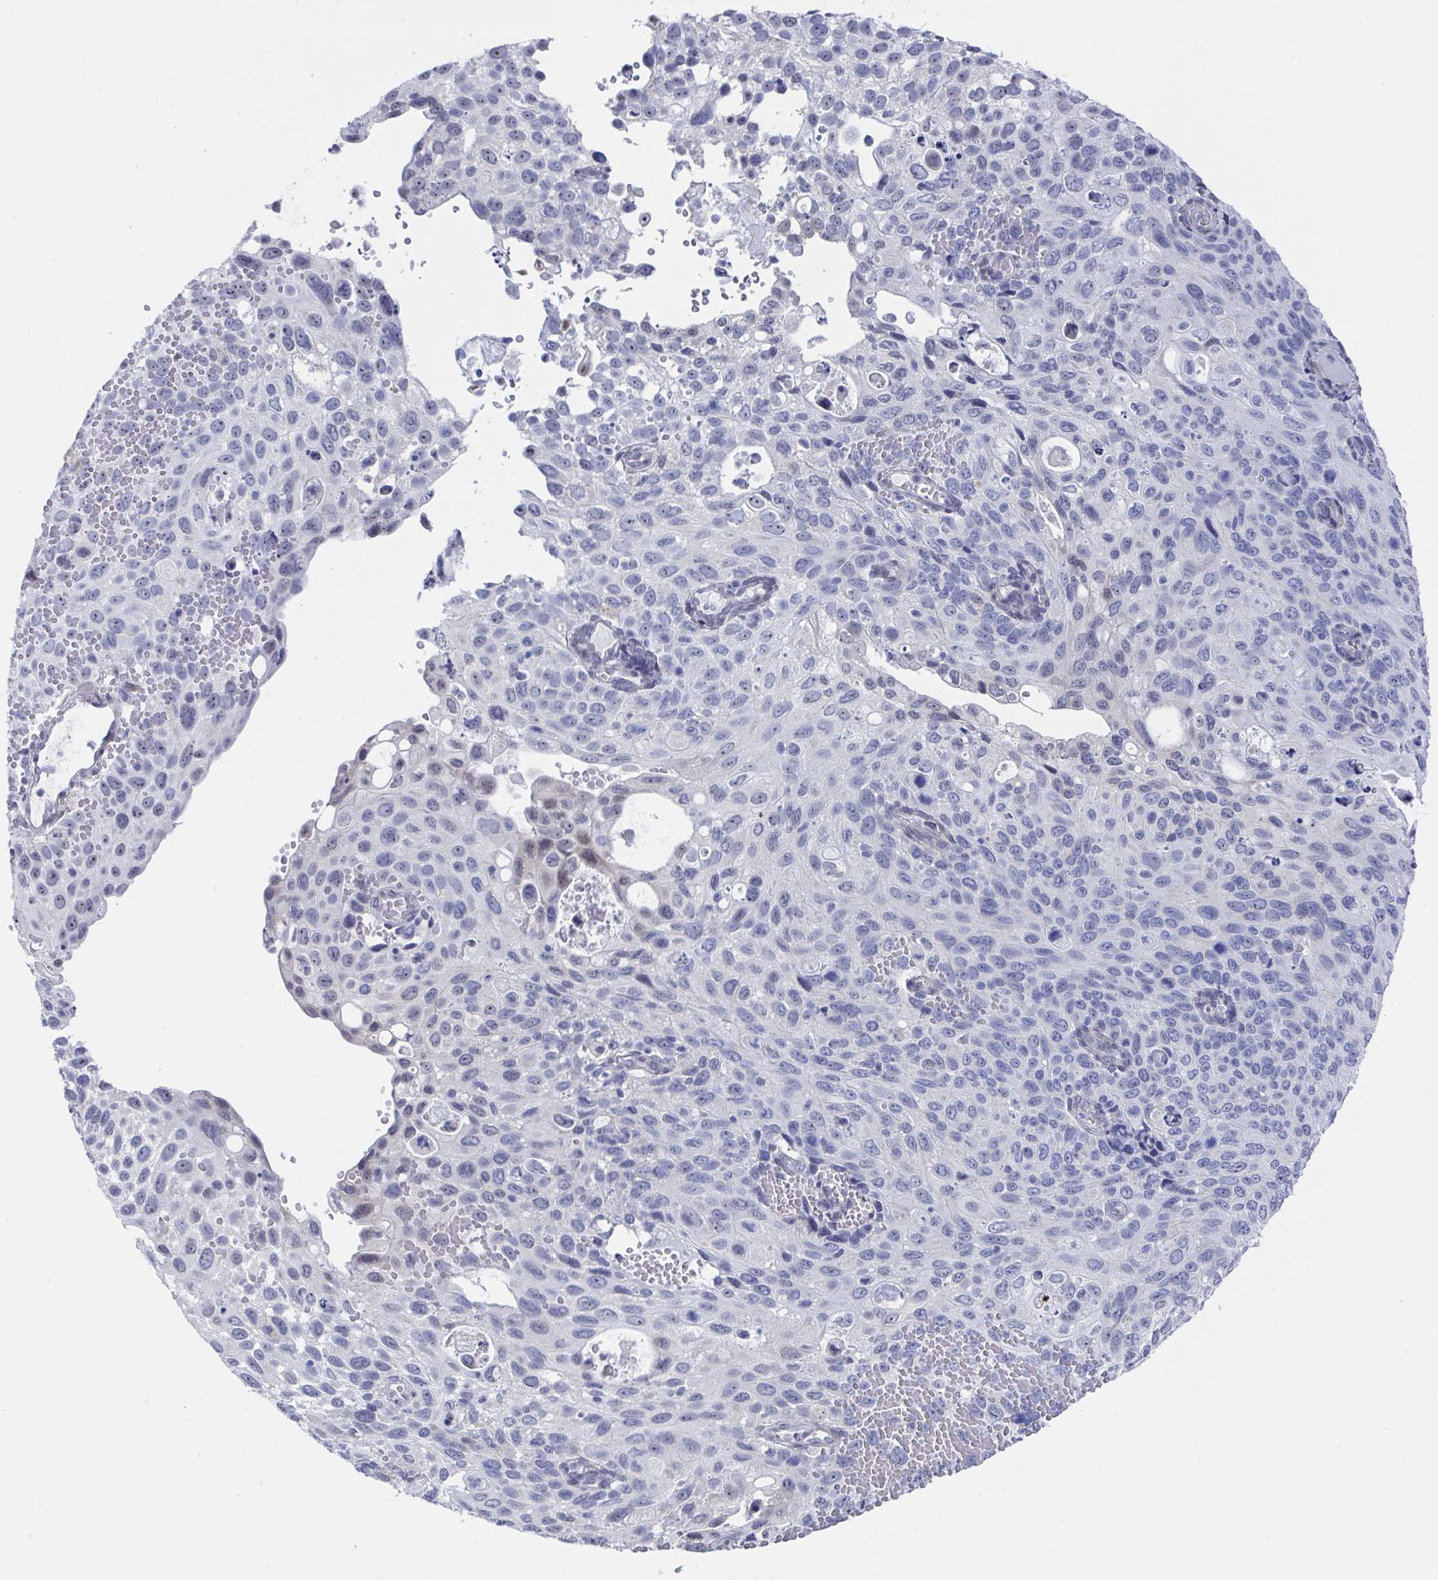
{"staining": {"intensity": "negative", "quantity": "none", "location": "none"}, "tissue": "cervical cancer", "cell_type": "Tumor cells", "image_type": "cancer", "snomed": [{"axis": "morphology", "description": "Squamous cell carcinoma, NOS"}, {"axis": "topography", "description": "Cervix"}], "caption": "Immunohistochemical staining of cervical cancer shows no significant positivity in tumor cells. (DAB (3,3'-diaminobenzidine) immunohistochemistry with hematoxylin counter stain).", "gene": "MFSD4A", "patient": {"sex": "female", "age": 70}}